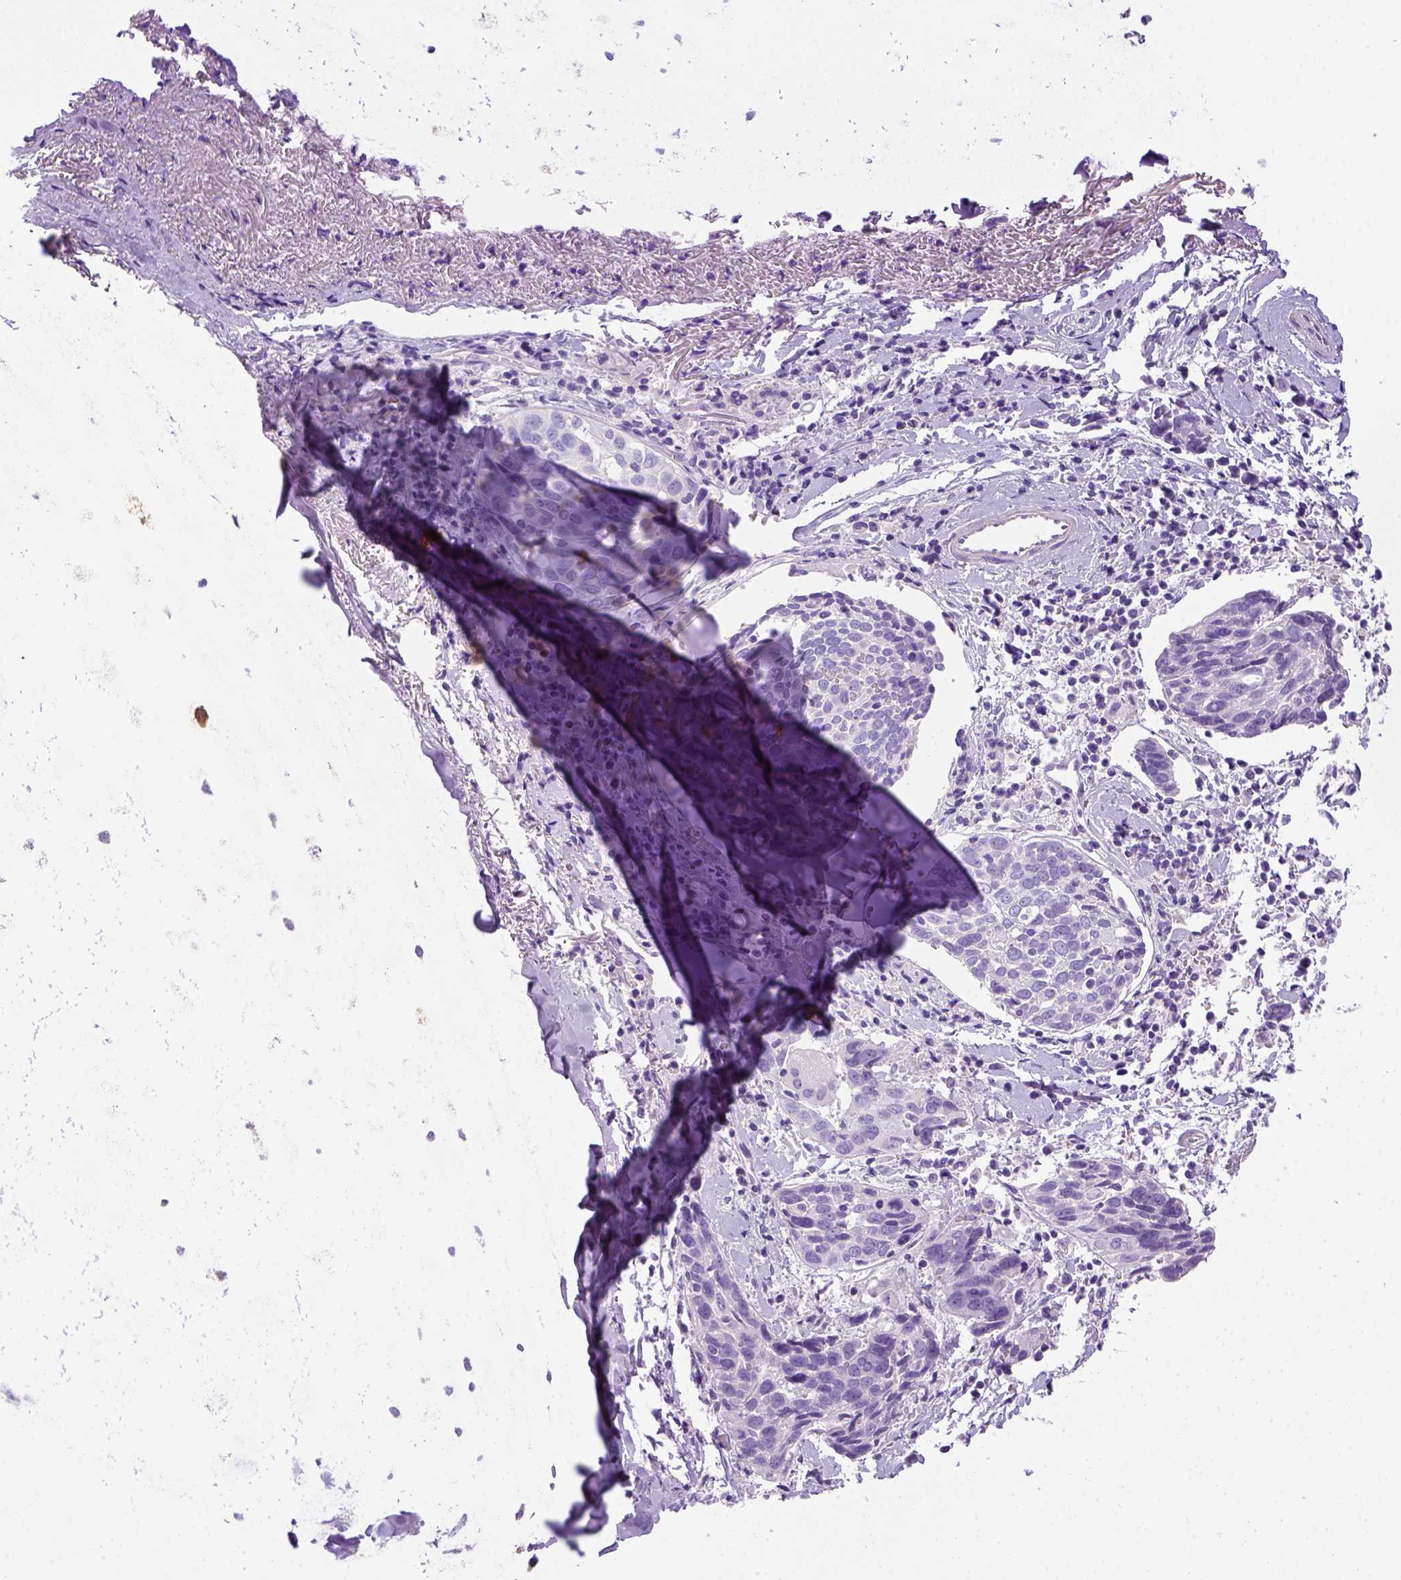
{"staining": {"intensity": "negative", "quantity": "none", "location": "none"}, "tissue": "lung cancer", "cell_type": "Tumor cells", "image_type": "cancer", "snomed": [{"axis": "morphology", "description": "Squamous cell carcinoma, NOS"}, {"axis": "topography", "description": "Lung"}], "caption": "Immunohistochemistry photomicrograph of neoplastic tissue: lung cancer stained with DAB (3,3'-diaminobenzidine) demonstrates no significant protein staining in tumor cells.", "gene": "KRT71", "patient": {"sex": "male", "age": 57}}